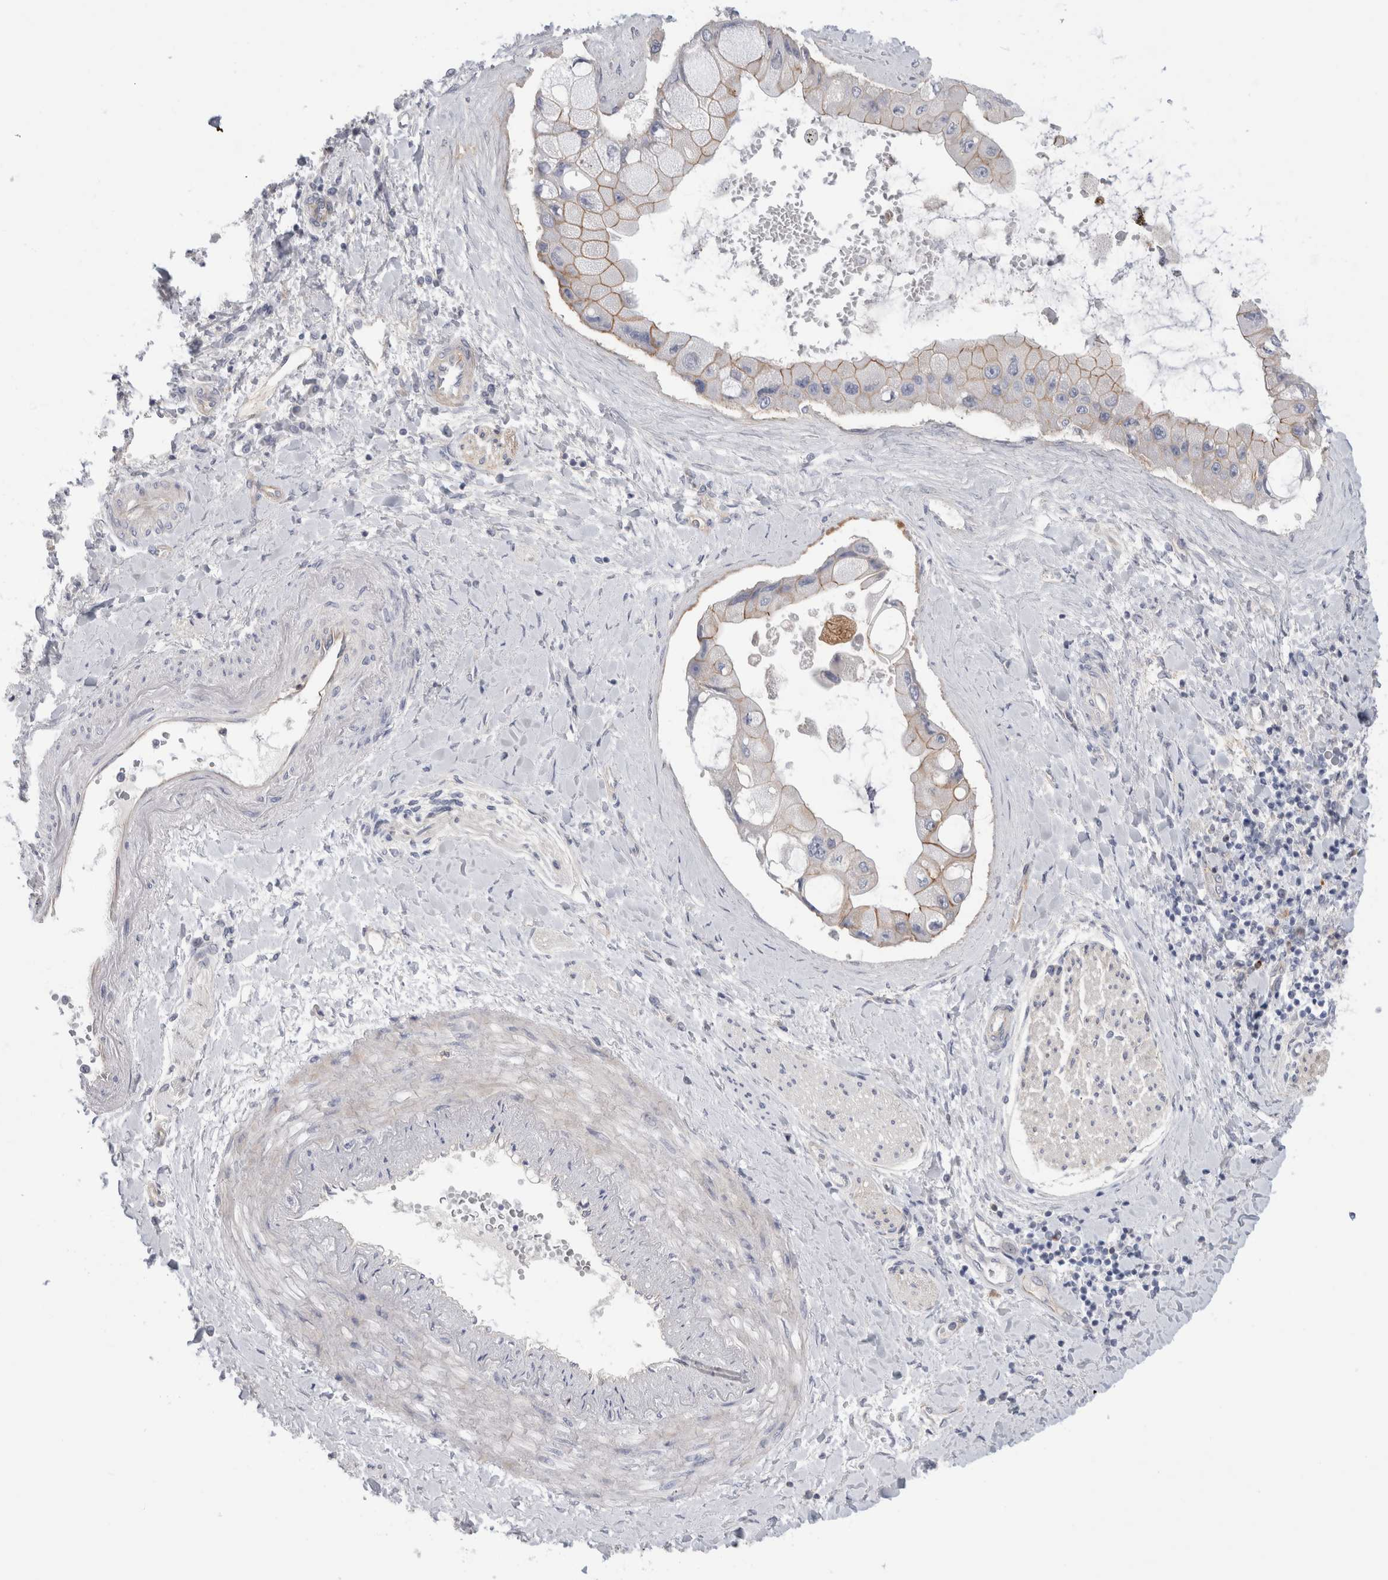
{"staining": {"intensity": "weak", "quantity": "25%-75%", "location": "cytoplasmic/membranous"}, "tissue": "liver cancer", "cell_type": "Tumor cells", "image_type": "cancer", "snomed": [{"axis": "morphology", "description": "Cholangiocarcinoma"}, {"axis": "topography", "description": "Liver"}], "caption": "Immunohistochemical staining of liver cholangiocarcinoma reveals low levels of weak cytoplasmic/membranous protein staining in approximately 25%-75% of tumor cells.", "gene": "VANGL1", "patient": {"sex": "male", "age": 50}}